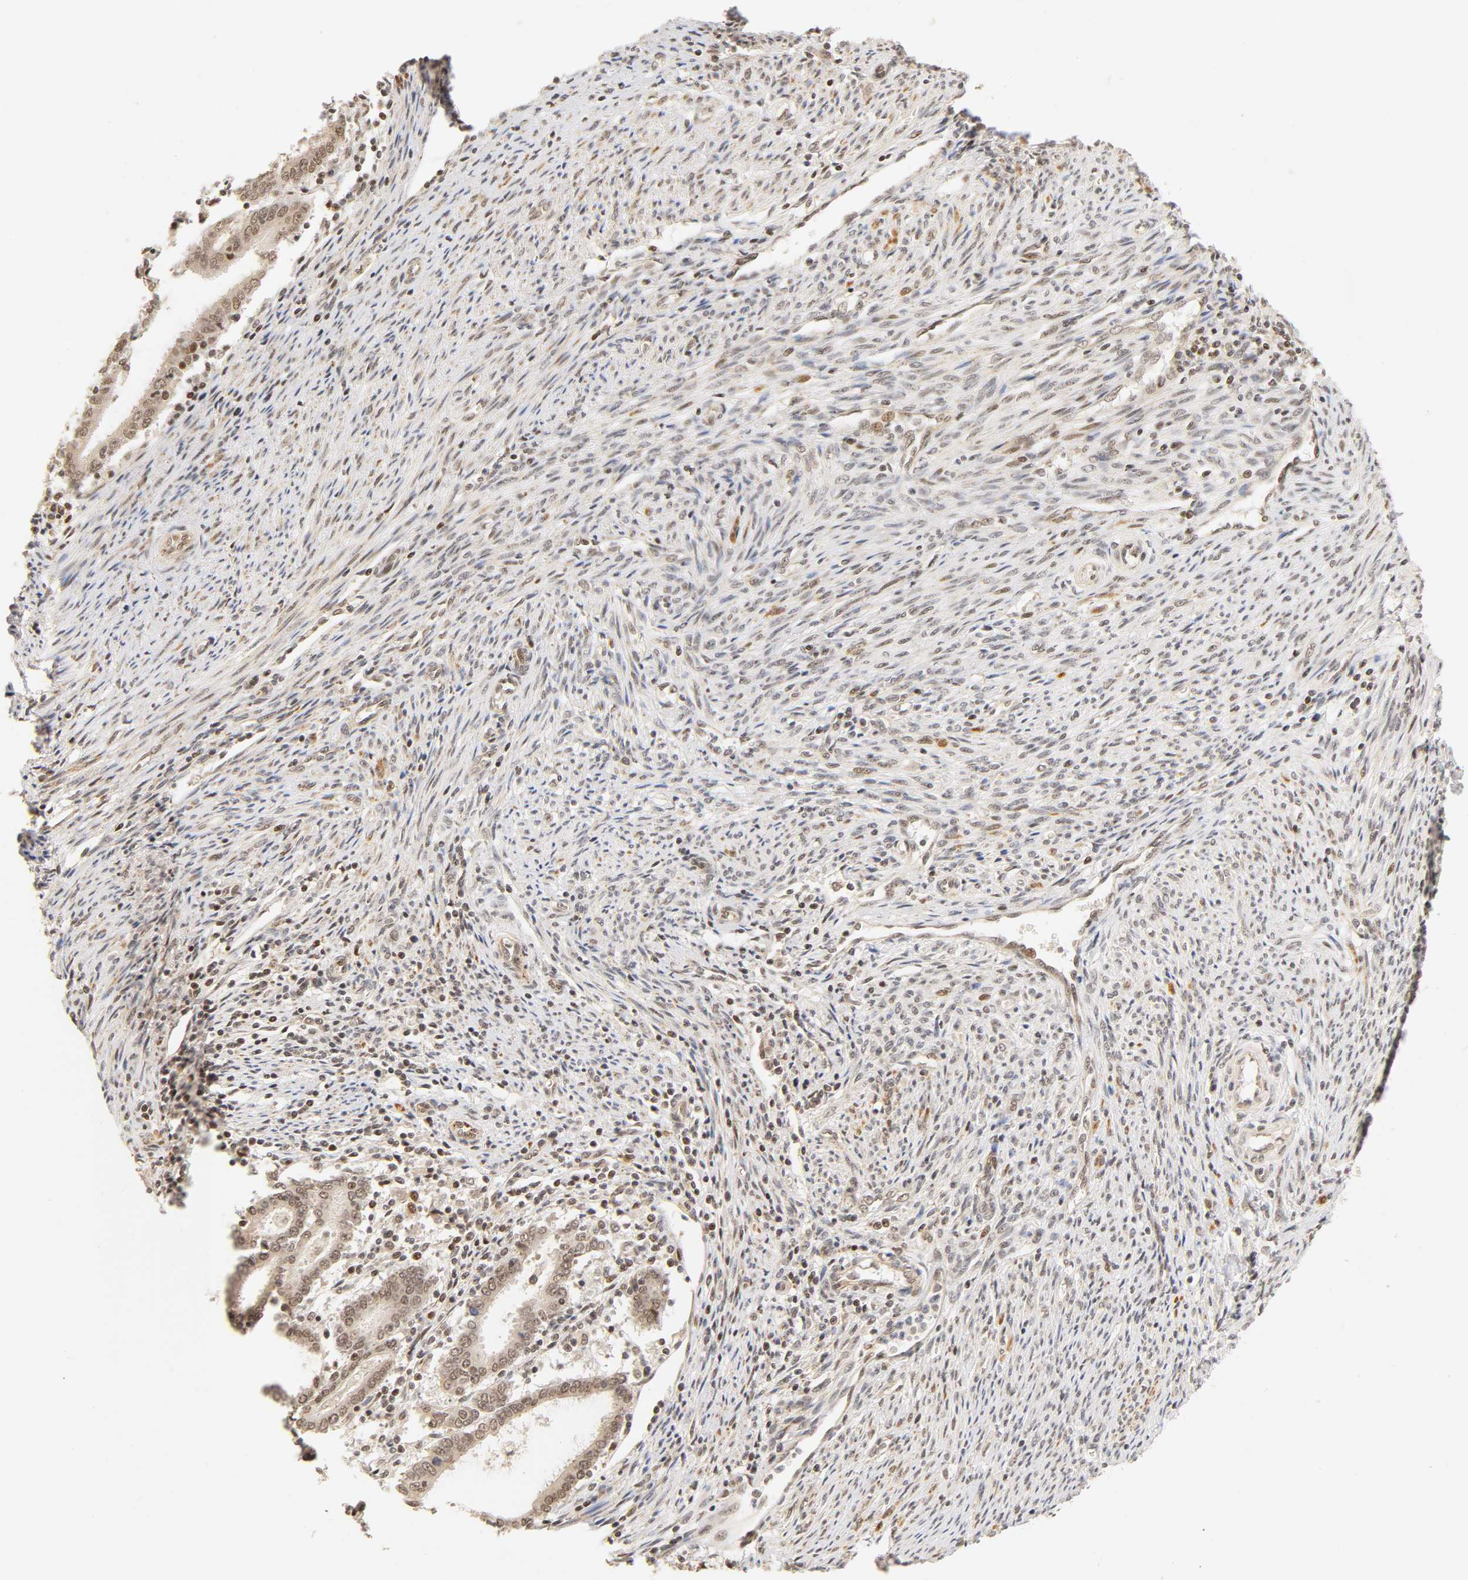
{"staining": {"intensity": "moderate", "quantity": ">75%", "location": "cytoplasmic/membranous,nuclear"}, "tissue": "endometrial cancer", "cell_type": "Tumor cells", "image_type": "cancer", "snomed": [{"axis": "morphology", "description": "Adenocarcinoma, NOS"}, {"axis": "topography", "description": "Uterus"}], "caption": "IHC photomicrograph of neoplastic tissue: human adenocarcinoma (endometrial) stained using IHC demonstrates medium levels of moderate protein expression localized specifically in the cytoplasmic/membranous and nuclear of tumor cells, appearing as a cytoplasmic/membranous and nuclear brown color.", "gene": "TAF10", "patient": {"sex": "female", "age": 83}}